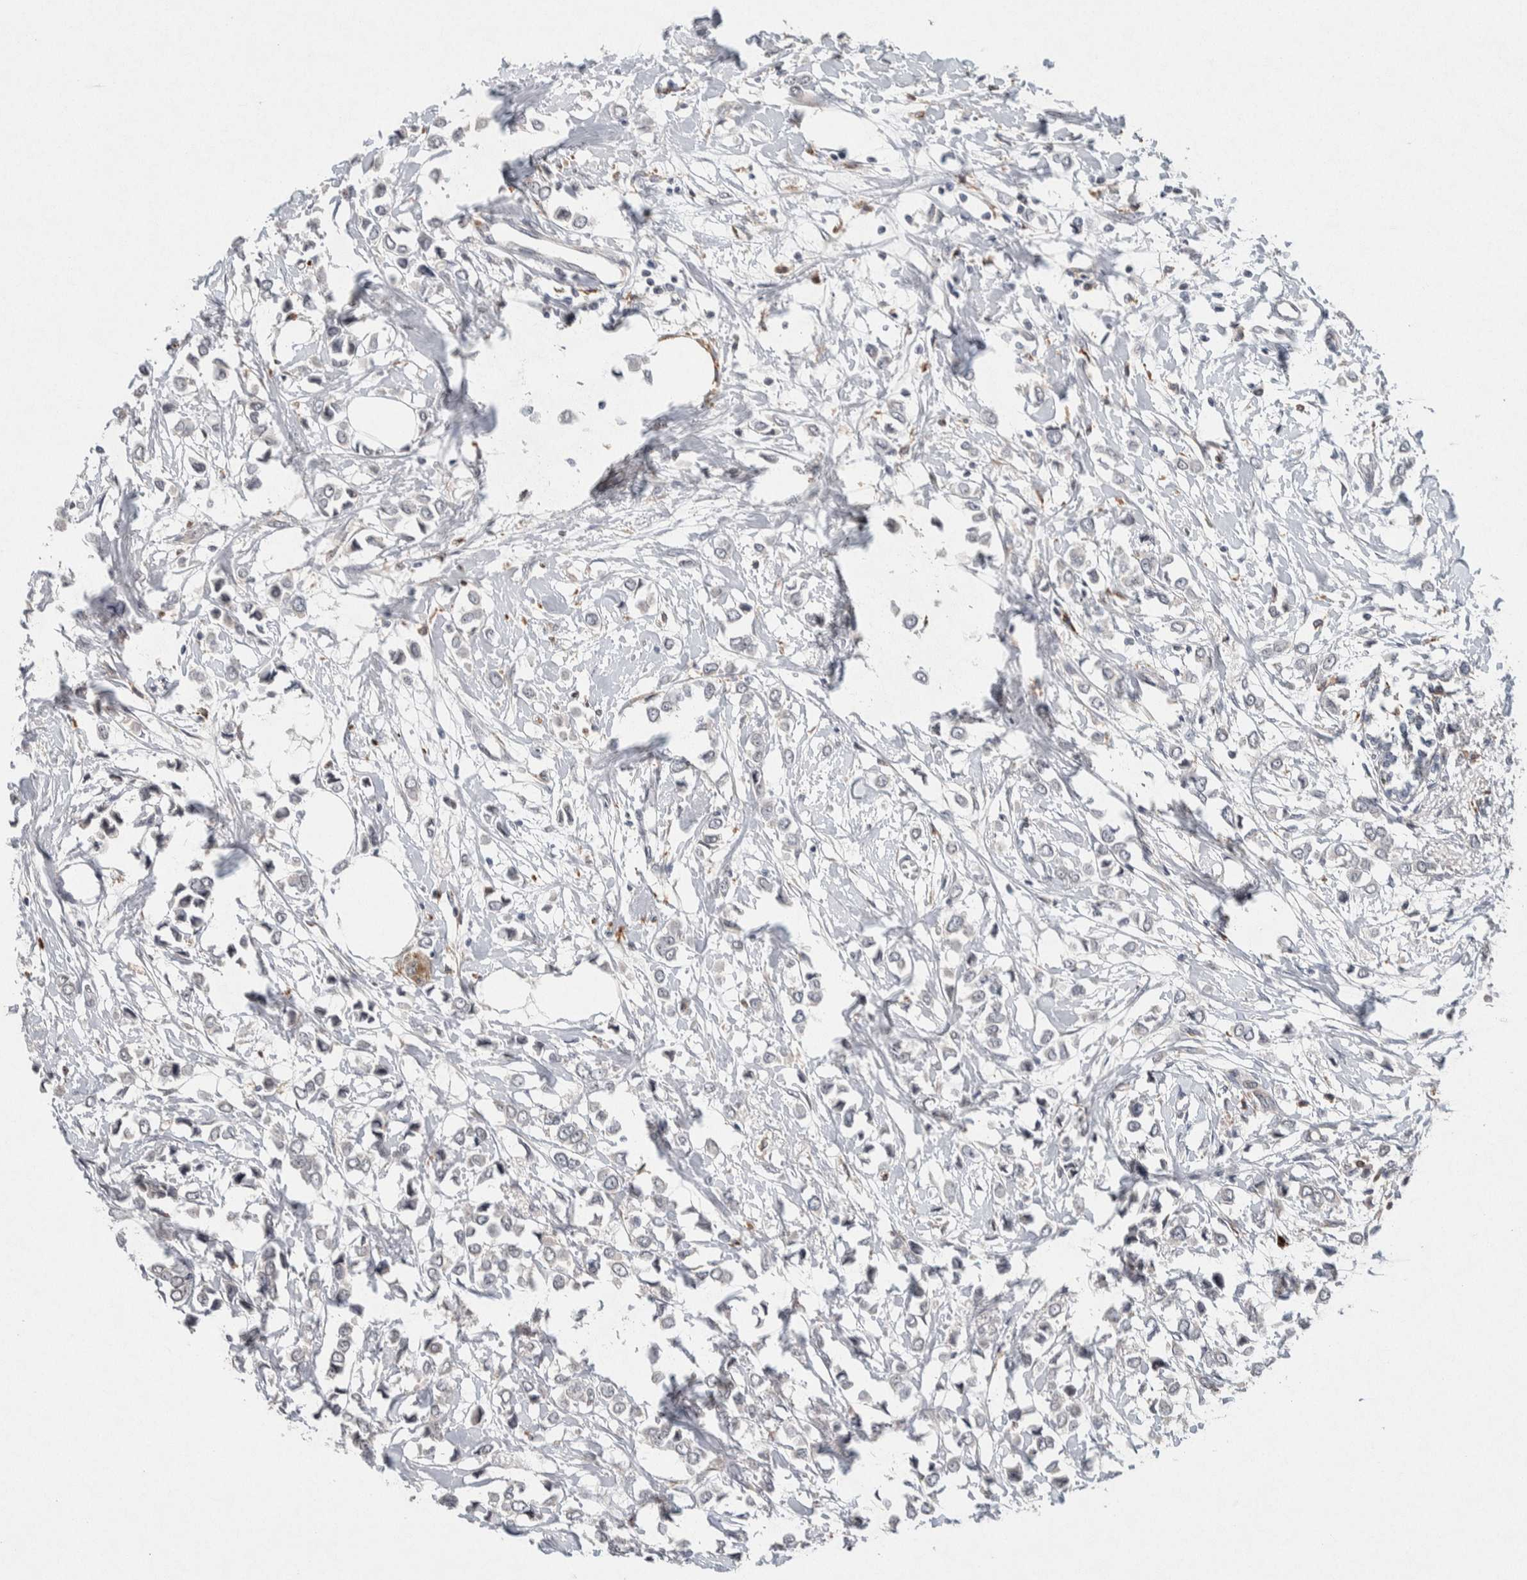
{"staining": {"intensity": "negative", "quantity": "none", "location": "none"}, "tissue": "breast cancer", "cell_type": "Tumor cells", "image_type": "cancer", "snomed": [{"axis": "morphology", "description": "Lobular carcinoma"}, {"axis": "topography", "description": "Breast"}], "caption": "This micrograph is of breast lobular carcinoma stained with immunohistochemistry (IHC) to label a protein in brown with the nuclei are counter-stained blue. There is no staining in tumor cells. (IHC, brightfield microscopy, high magnification).", "gene": "KCNK1", "patient": {"sex": "female", "age": 51}}